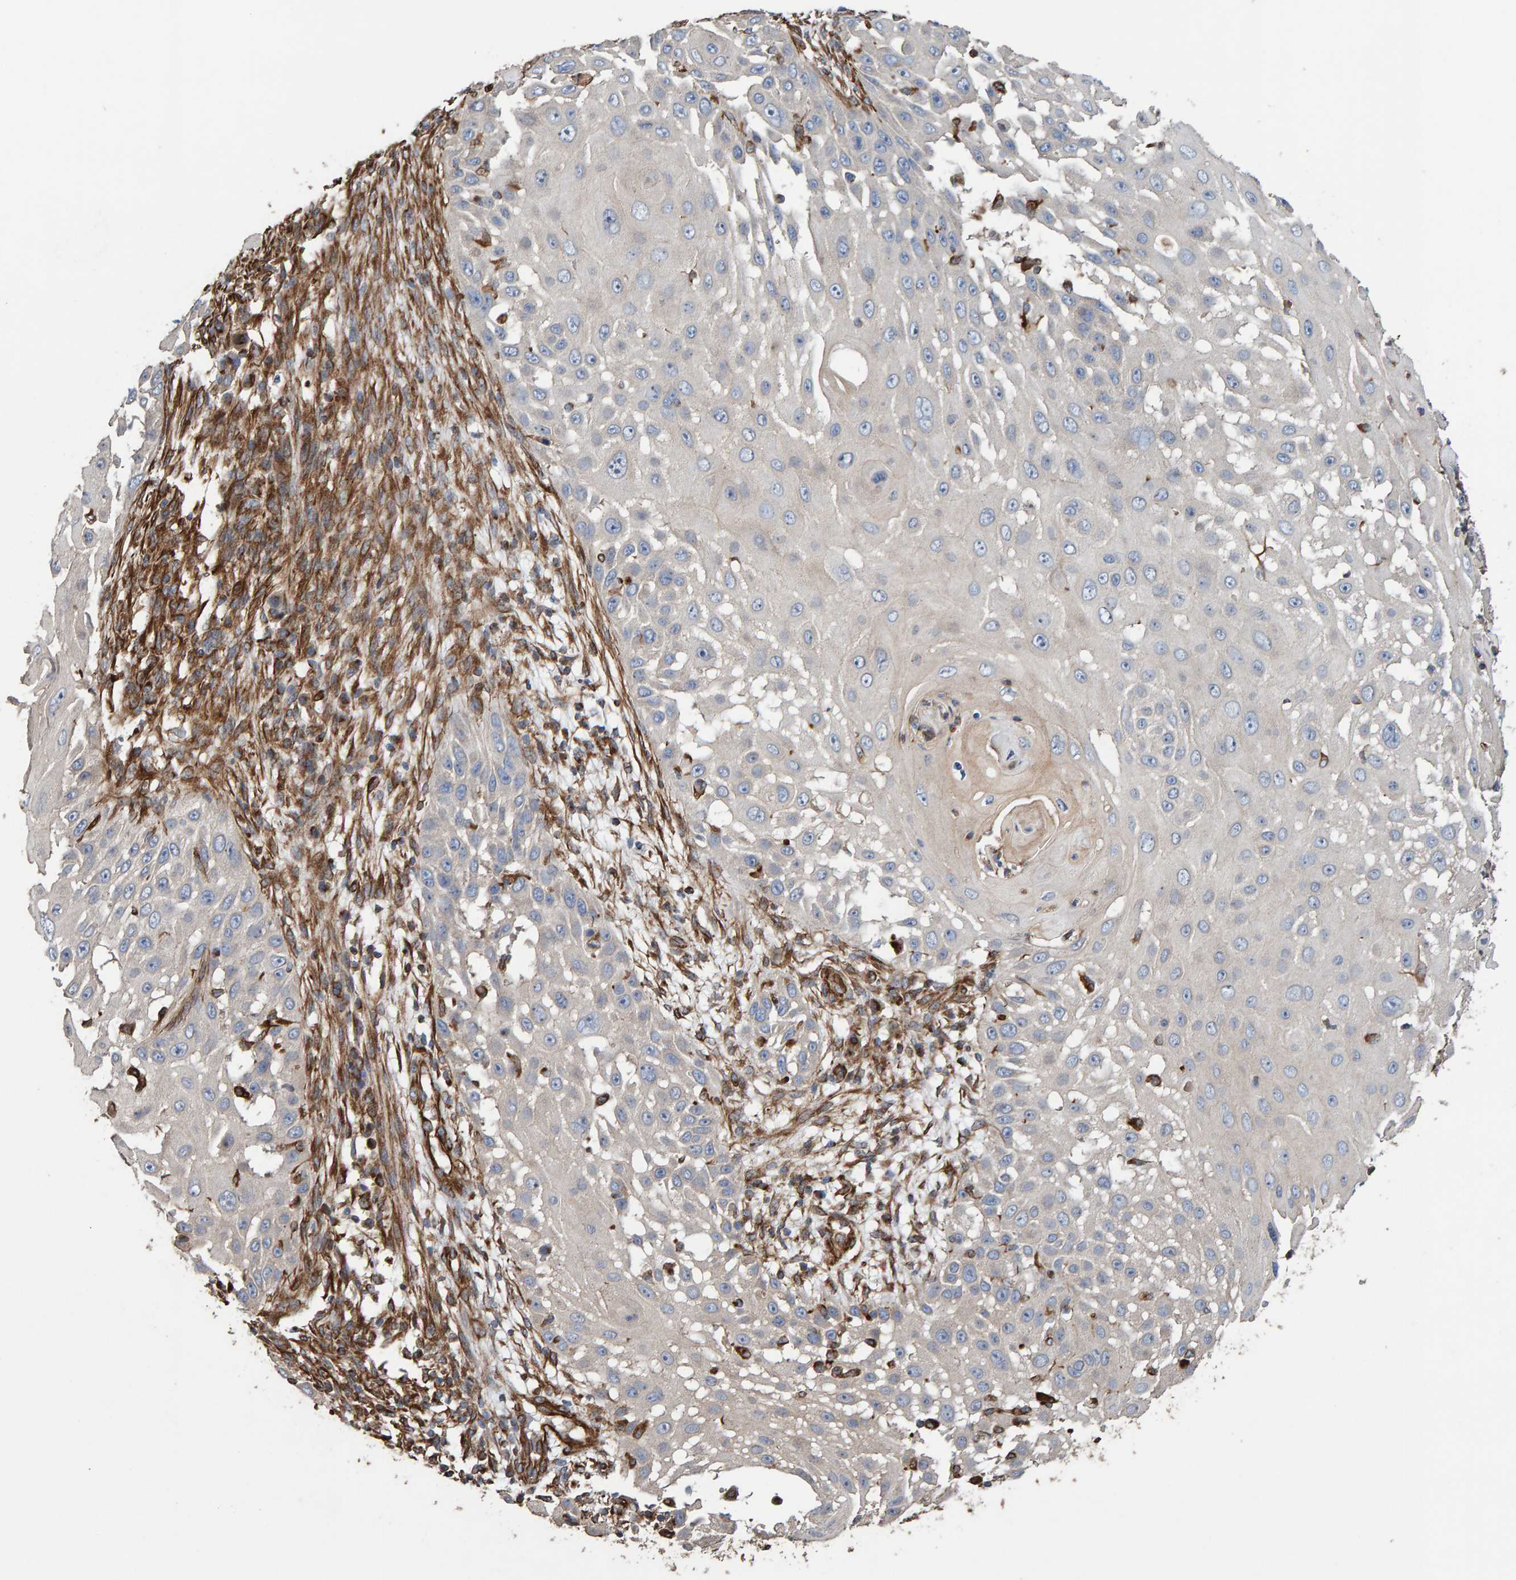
{"staining": {"intensity": "negative", "quantity": "none", "location": "none"}, "tissue": "skin cancer", "cell_type": "Tumor cells", "image_type": "cancer", "snomed": [{"axis": "morphology", "description": "Squamous cell carcinoma, NOS"}, {"axis": "topography", "description": "Skin"}], "caption": "Immunohistochemical staining of human skin cancer (squamous cell carcinoma) reveals no significant staining in tumor cells.", "gene": "ZNF347", "patient": {"sex": "female", "age": 44}}